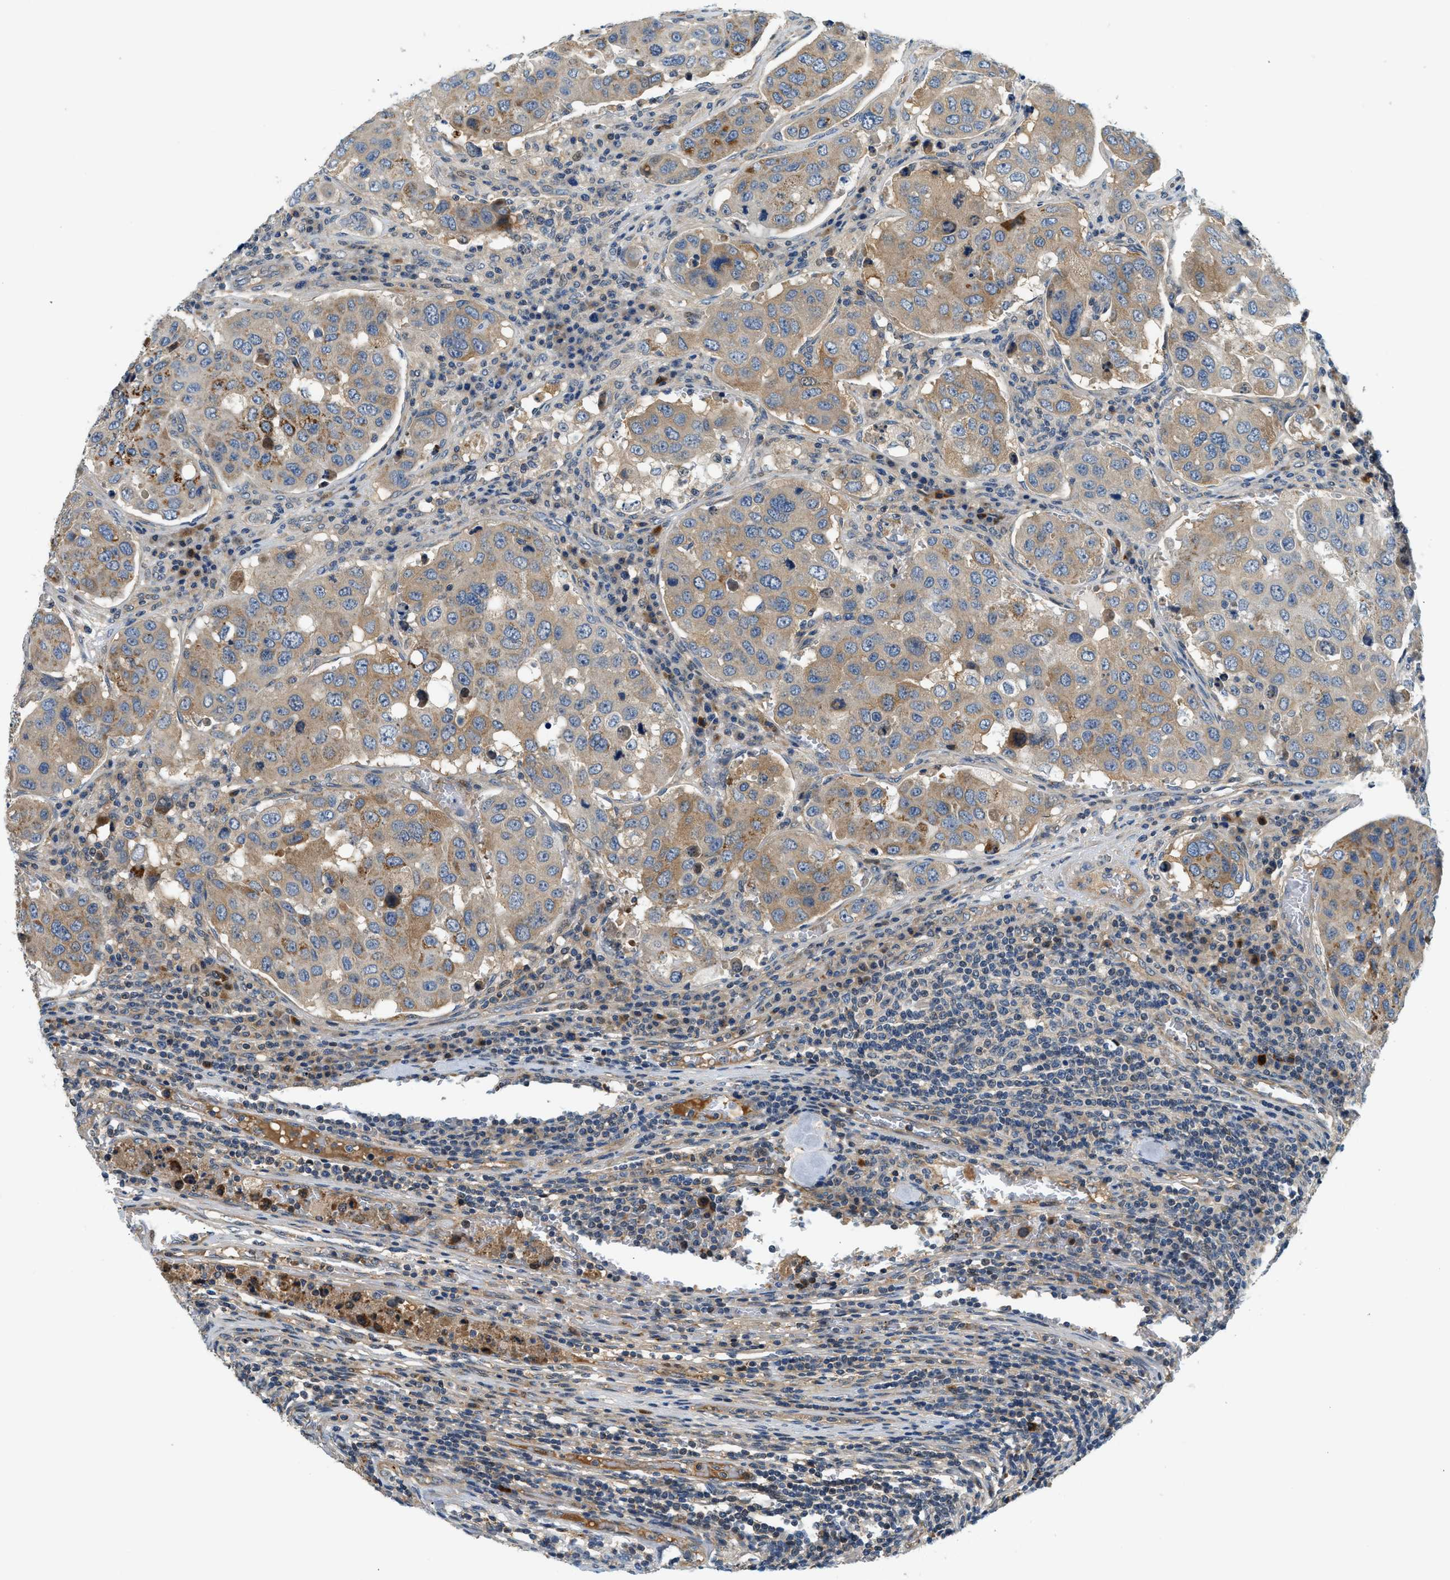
{"staining": {"intensity": "moderate", "quantity": "25%-75%", "location": "cytoplasmic/membranous"}, "tissue": "urothelial cancer", "cell_type": "Tumor cells", "image_type": "cancer", "snomed": [{"axis": "morphology", "description": "Urothelial carcinoma, High grade"}, {"axis": "topography", "description": "Lymph node"}, {"axis": "topography", "description": "Urinary bladder"}], "caption": "Human urothelial carcinoma (high-grade) stained with a protein marker displays moderate staining in tumor cells.", "gene": "KCNK1", "patient": {"sex": "male", "age": 51}}